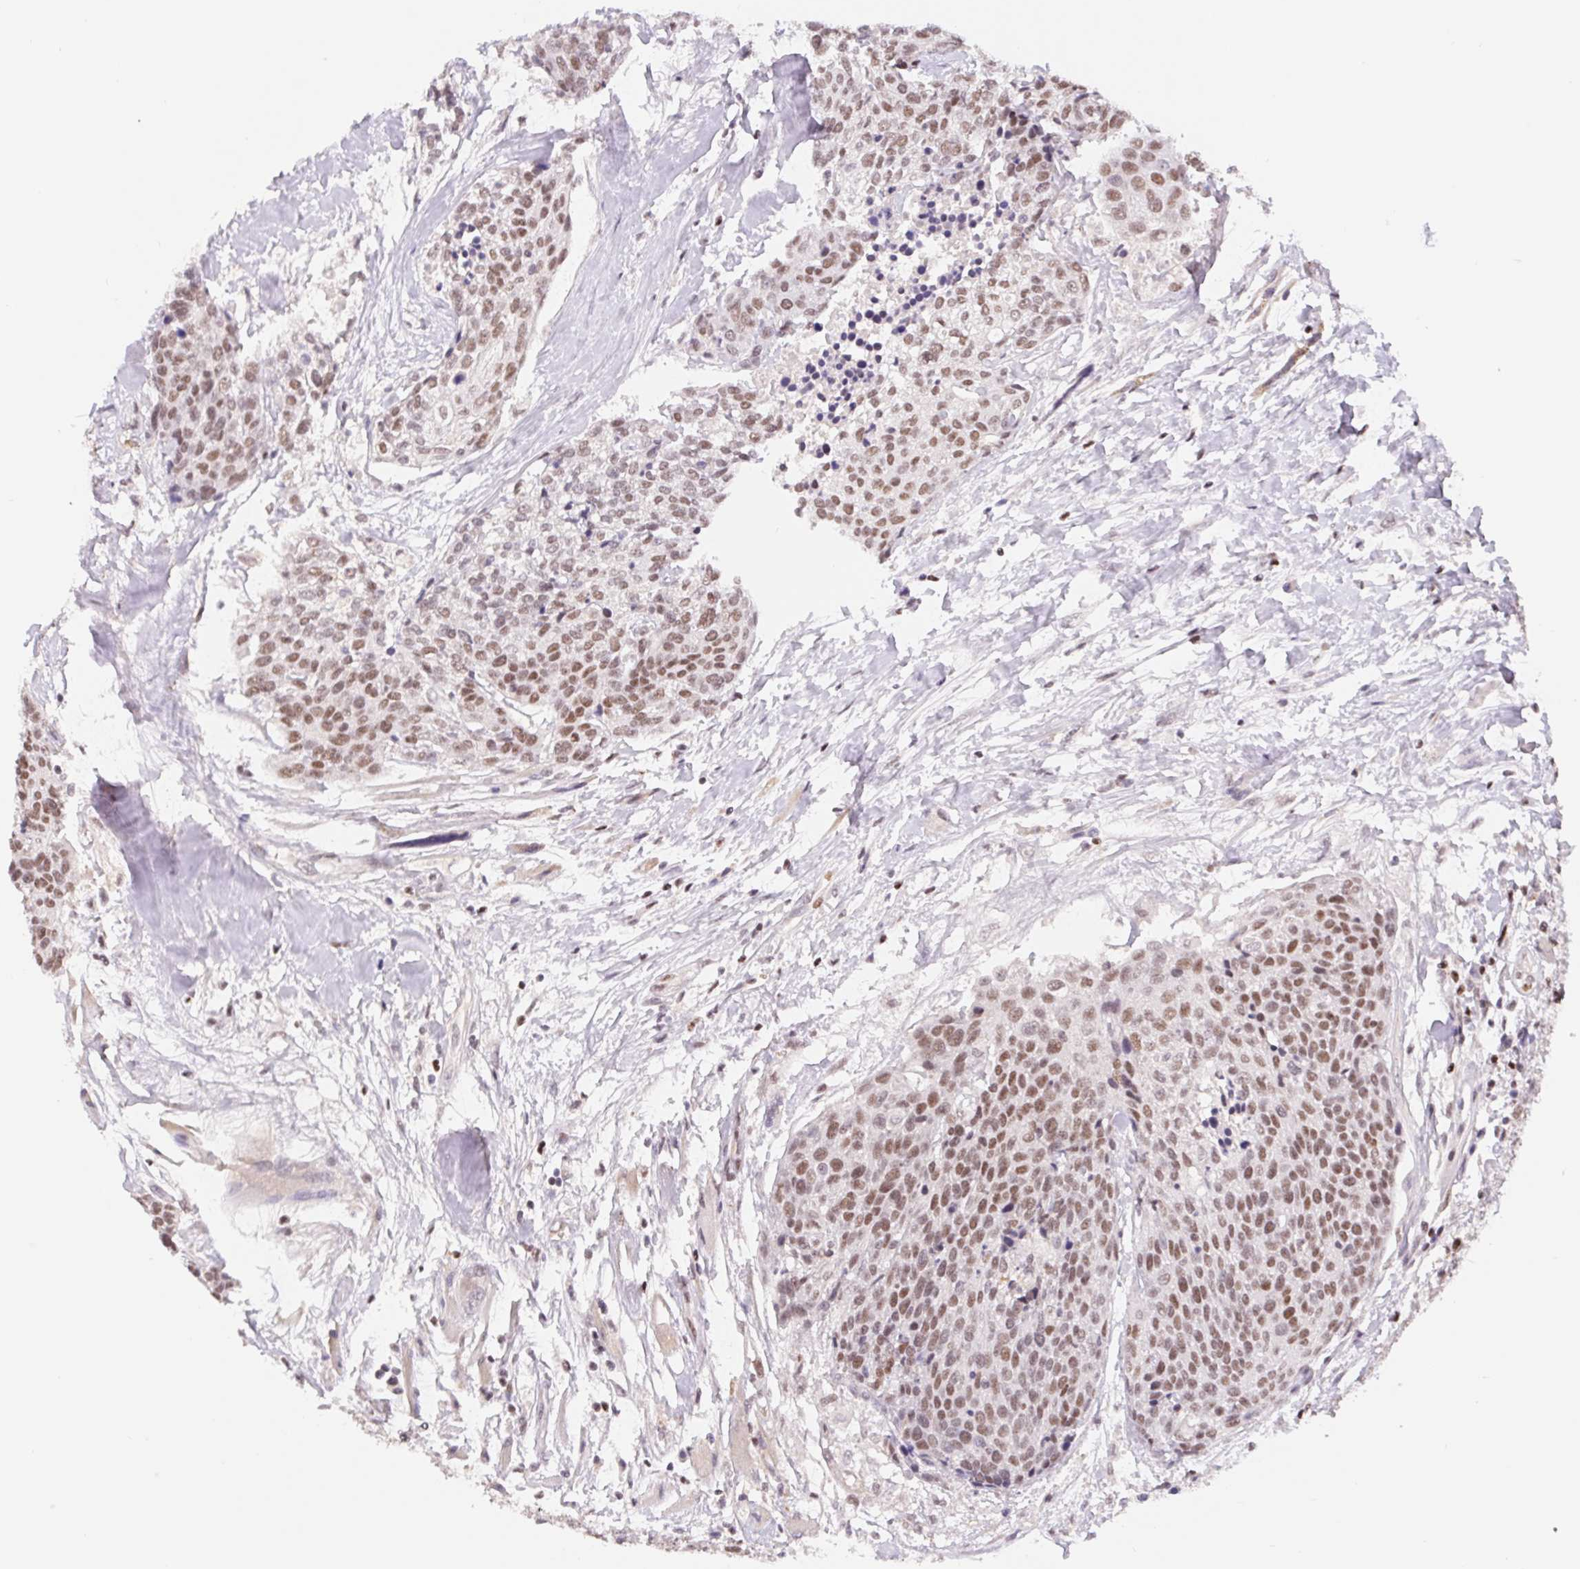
{"staining": {"intensity": "moderate", "quantity": ">75%", "location": "nuclear"}, "tissue": "head and neck cancer", "cell_type": "Tumor cells", "image_type": "cancer", "snomed": [{"axis": "morphology", "description": "Squamous cell carcinoma, NOS"}, {"axis": "topography", "description": "Oral tissue"}, {"axis": "topography", "description": "Head-Neck"}], "caption": "This is an image of IHC staining of head and neck cancer, which shows moderate positivity in the nuclear of tumor cells.", "gene": "TRERF1", "patient": {"sex": "male", "age": 64}}